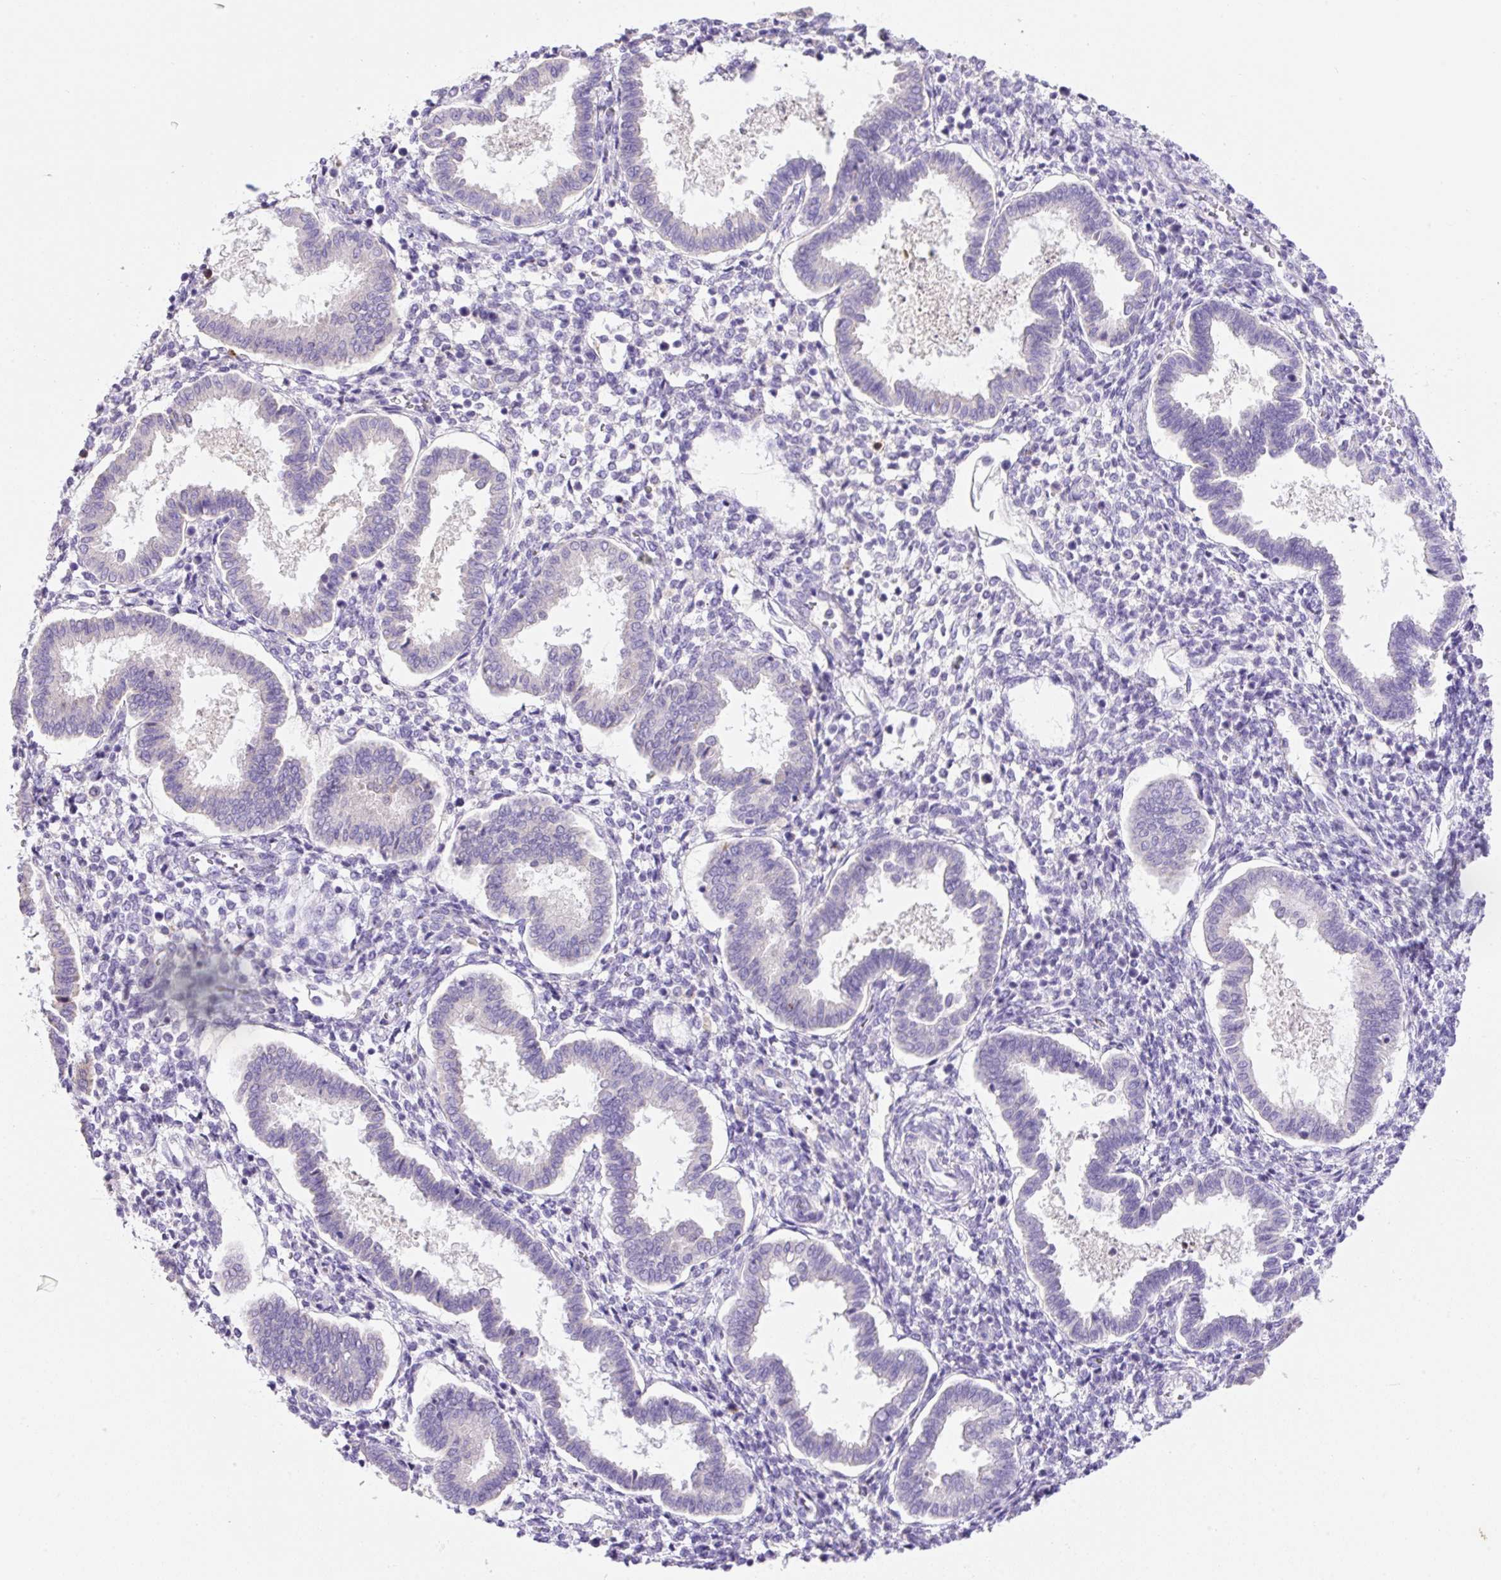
{"staining": {"intensity": "negative", "quantity": "none", "location": "none"}, "tissue": "endometrium", "cell_type": "Cells in endometrial stroma", "image_type": "normal", "snomed": [{"axis": "morphology", "description": "Normal tissue, NOS"}, {"axis": "topography", "description": "Endometrium"}], "caption": "Immunohistochemistry photomicrograph of normal endometrium: human endometrium stained with DAB reveals no significant protein expression in cells in endometrial stroma.", "gene": "NDST3", "patient": {"sex": "female", "age": 24}}